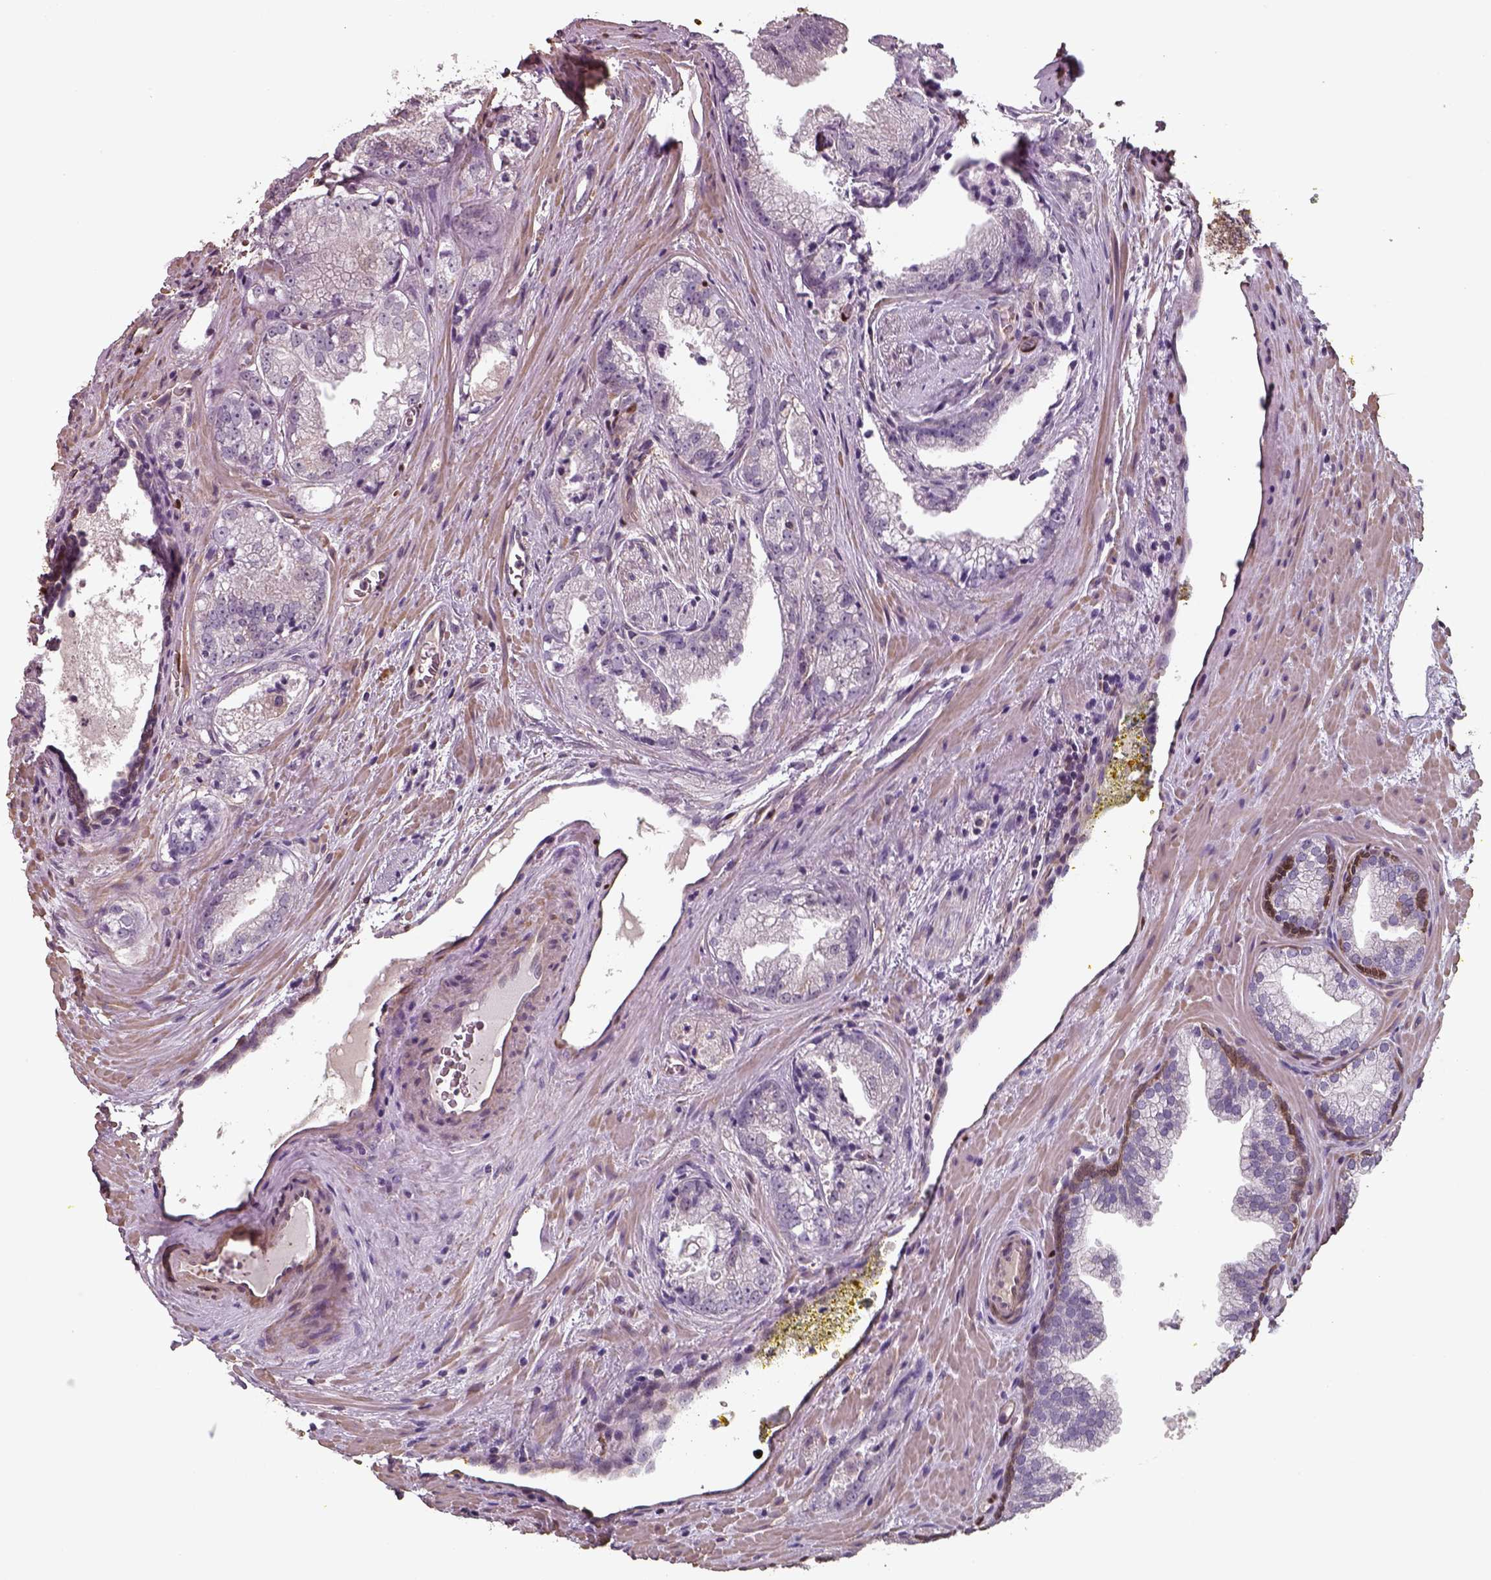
{"staining": {"intensity": "negative", "quantity": "none", "location": "none"}, "tissue": "prostate cancer", "cell_type": "Tumor cells", "image_type": "cancer", "snomed": [{"axis": "morphology", "description": "Adenocarcinoma, NOS"}, {"axis": "morphology", "description": "Adenocarcinoma, High grade"}, {"axis": "topography", "description": "Prostate"}], "caption": "Tumor cells show no significant protein expression in prostate cancer (adenocarcinoma (high-grade)).", "gene": "ISYNA1", "patient": {"sex": "male", "age": 70}}